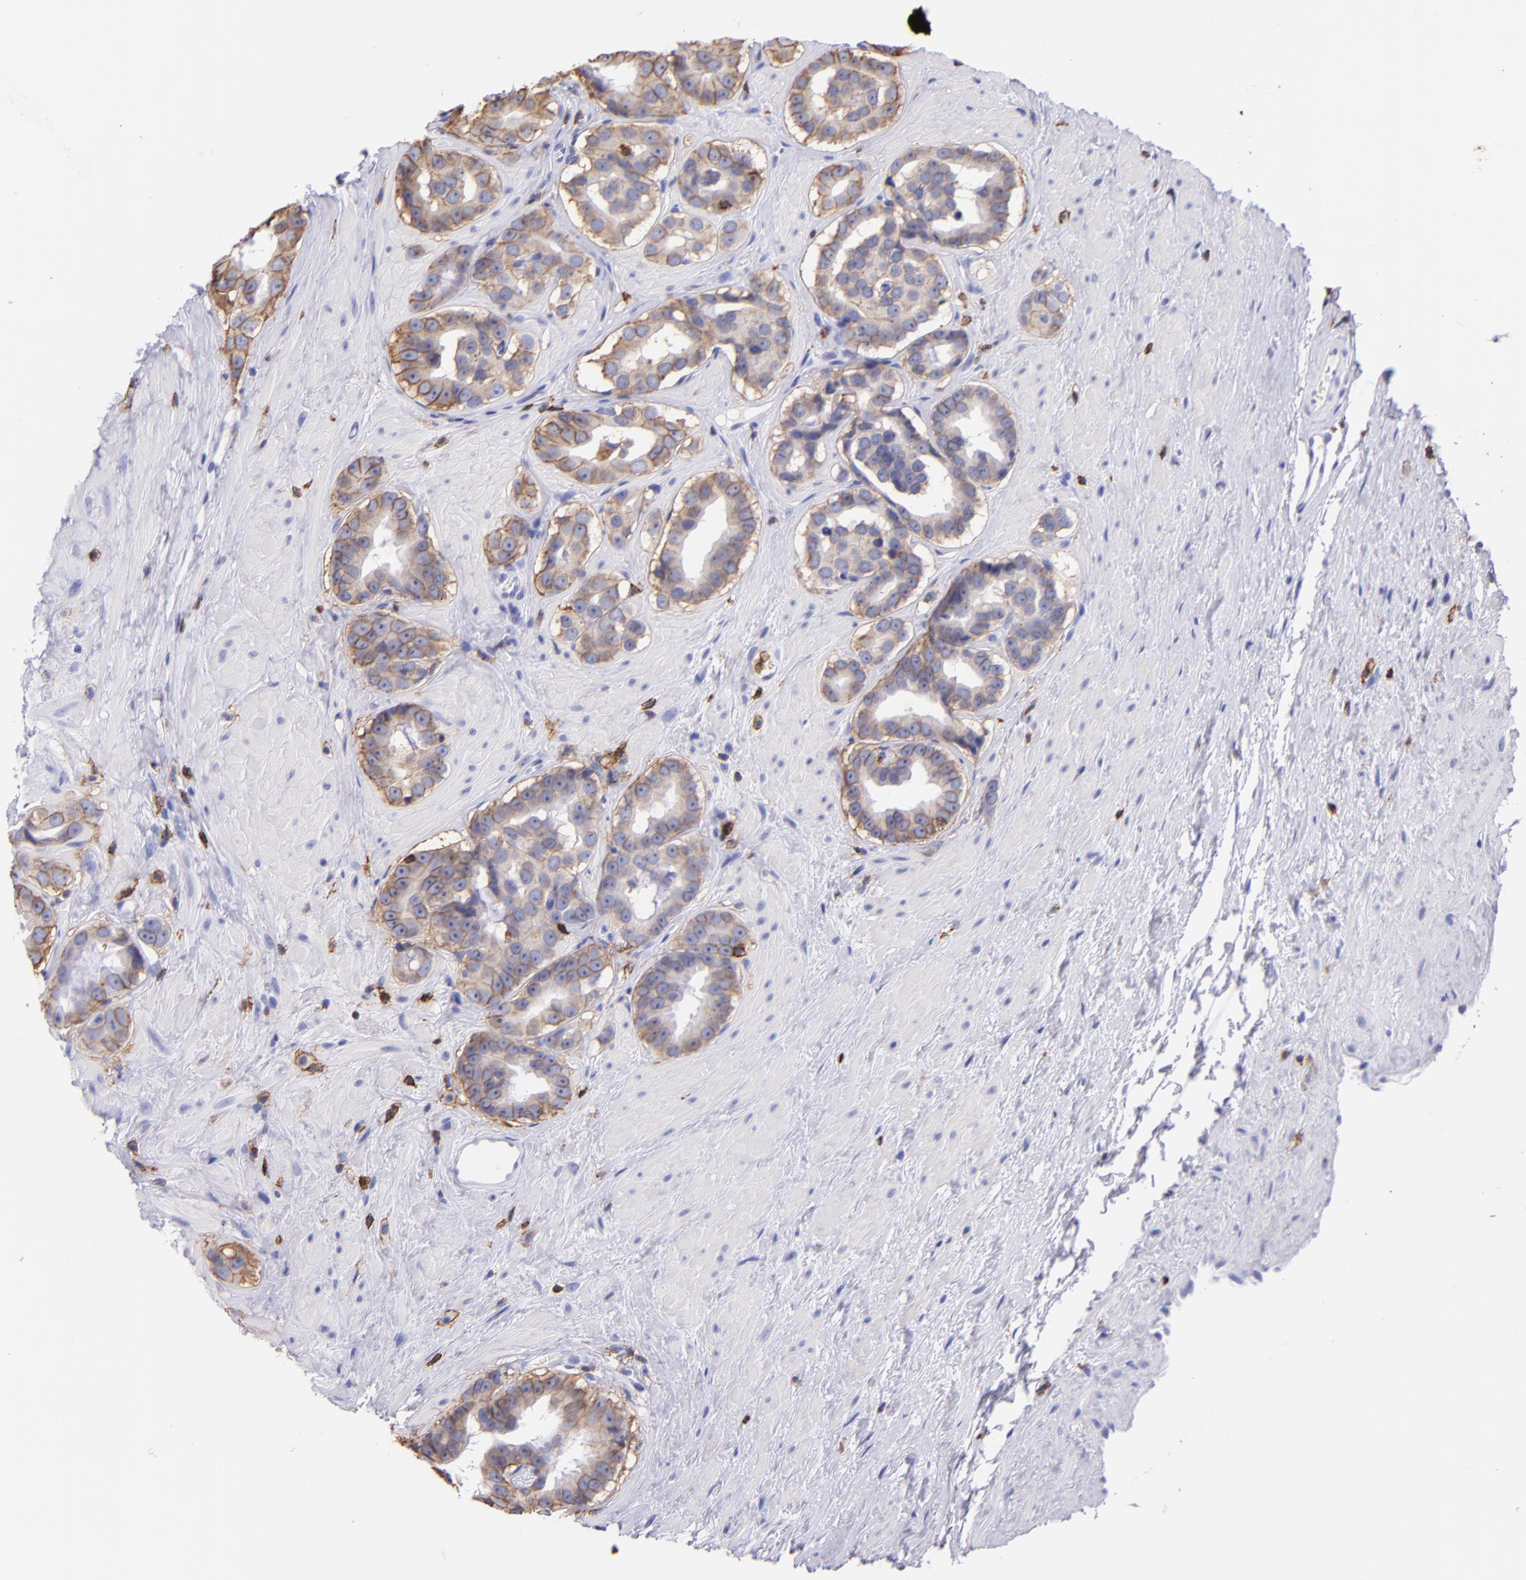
{"staining": {"intensity": "moderate", "quantity": ">75%", "location": "cytoplasmic/membranous"}, "tissue": "prostate cancer", "cell_type": "Tumor cells", "image_type": "cancer", "snomed": [{"axis": "morphology", "description": "Adenocarcinoma, Low grade"}, {"axis": "topography", "description": "Prostate"}], "caption": "Tumor cells demonstrate moderate cytoplasmic/membranous staining in about >75% of cells in prostate low-grade adenocarcinoma.", "gene": "SPN", "patient": {"sex": "male", "age": 59}}